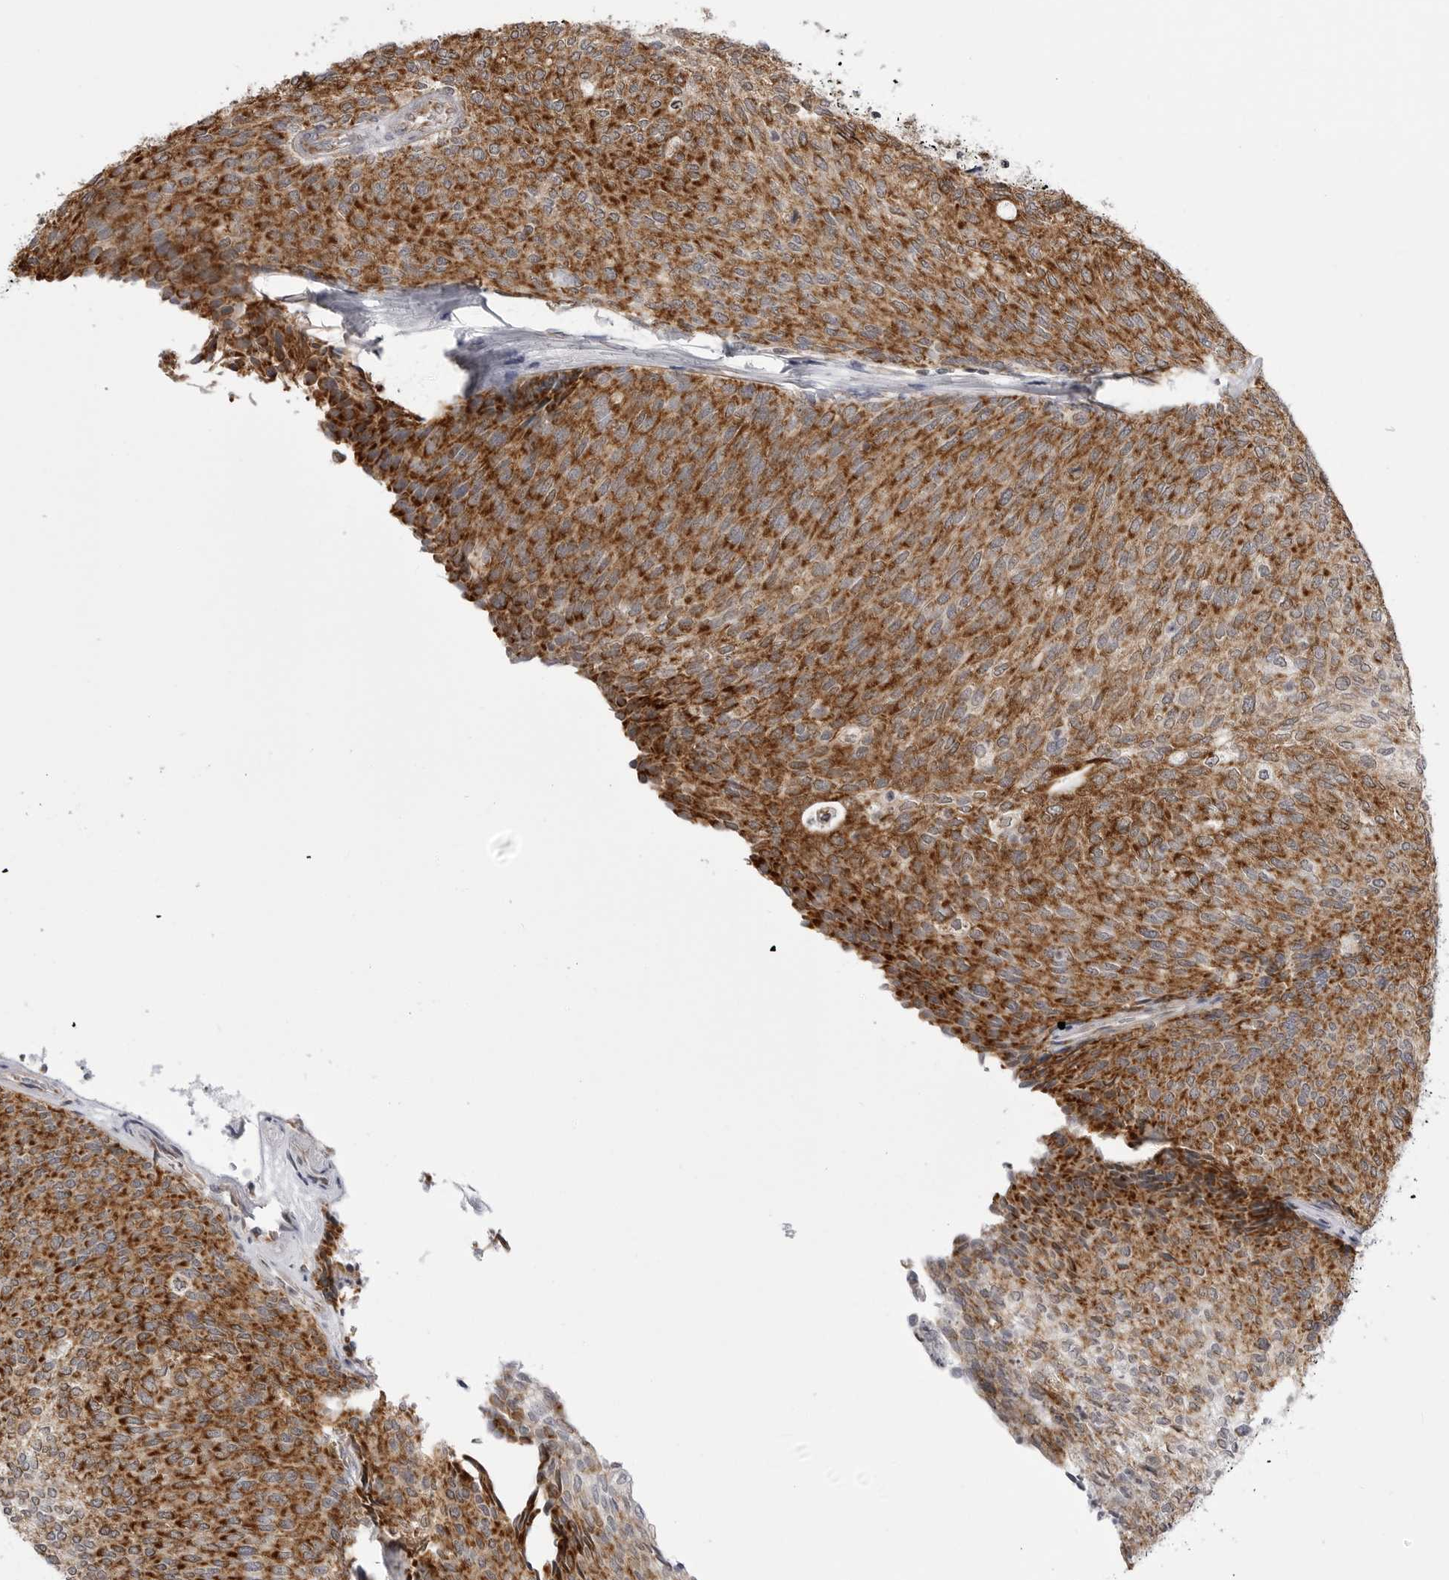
{"staining": {"intensity": "strong", "quantity": ">75%", "location": "cytoplasmic/membranous"}, "tissue": "urothelial cancer", "cell_type": "Tumor cells", "image_type": "cancer", "snomed": [{"axis": "morphology", "description": "Urothelial carcinoma, Low grade"}, {"axis": "topography", "description": "Urinary bladder"}], "caption": "An IHC micrograph of neoplastic tissue is shown. Protein staining in brown labels strong cytoplasmic/membranous positivity in urothelial cancer within tumor cells.", "gene": "FH", "patient": {"sex": "female", "age": 79}}